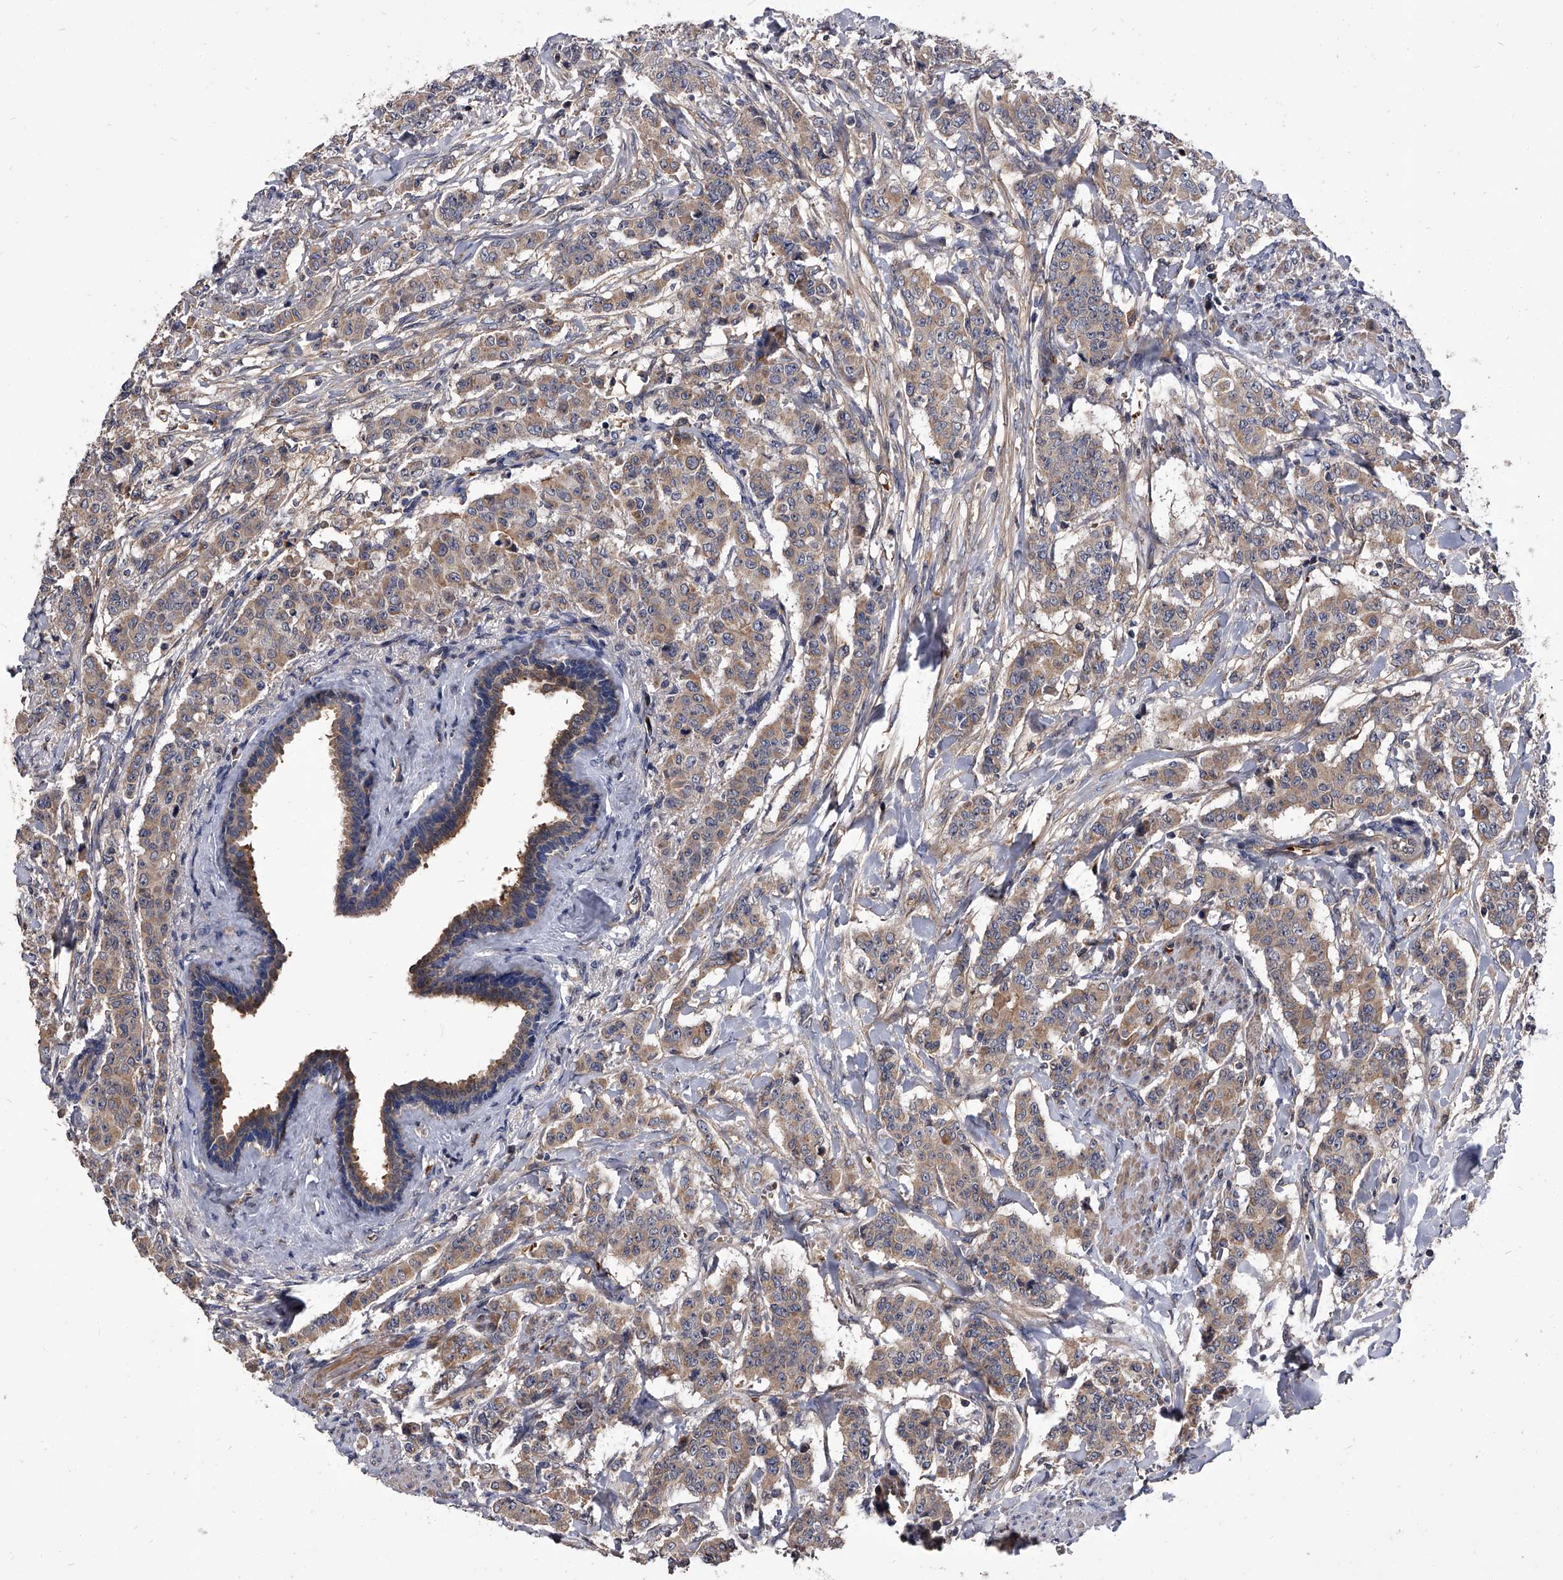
{"staining": {"intensity": "moderate", "quantity": ">75%", "location": "cytoplasmic/membranous"}, "tissue": "breast cancer", "cell_type": "Tumor cells", "image_type": "cancer", "snomed": [{"axis": "morphology", "description": "Duct carcinoma"}, {"axis": "topography", "description": "Breast"}], "caption": "Breast invasive ductal carcinoma tissue displays moderate cytoplasmic/membranous expression in approximately >75% of tumor cells, visualized by immunohistochemistry.", "gene": "STK36", "patient": {"sex": "female", "age": 40}}